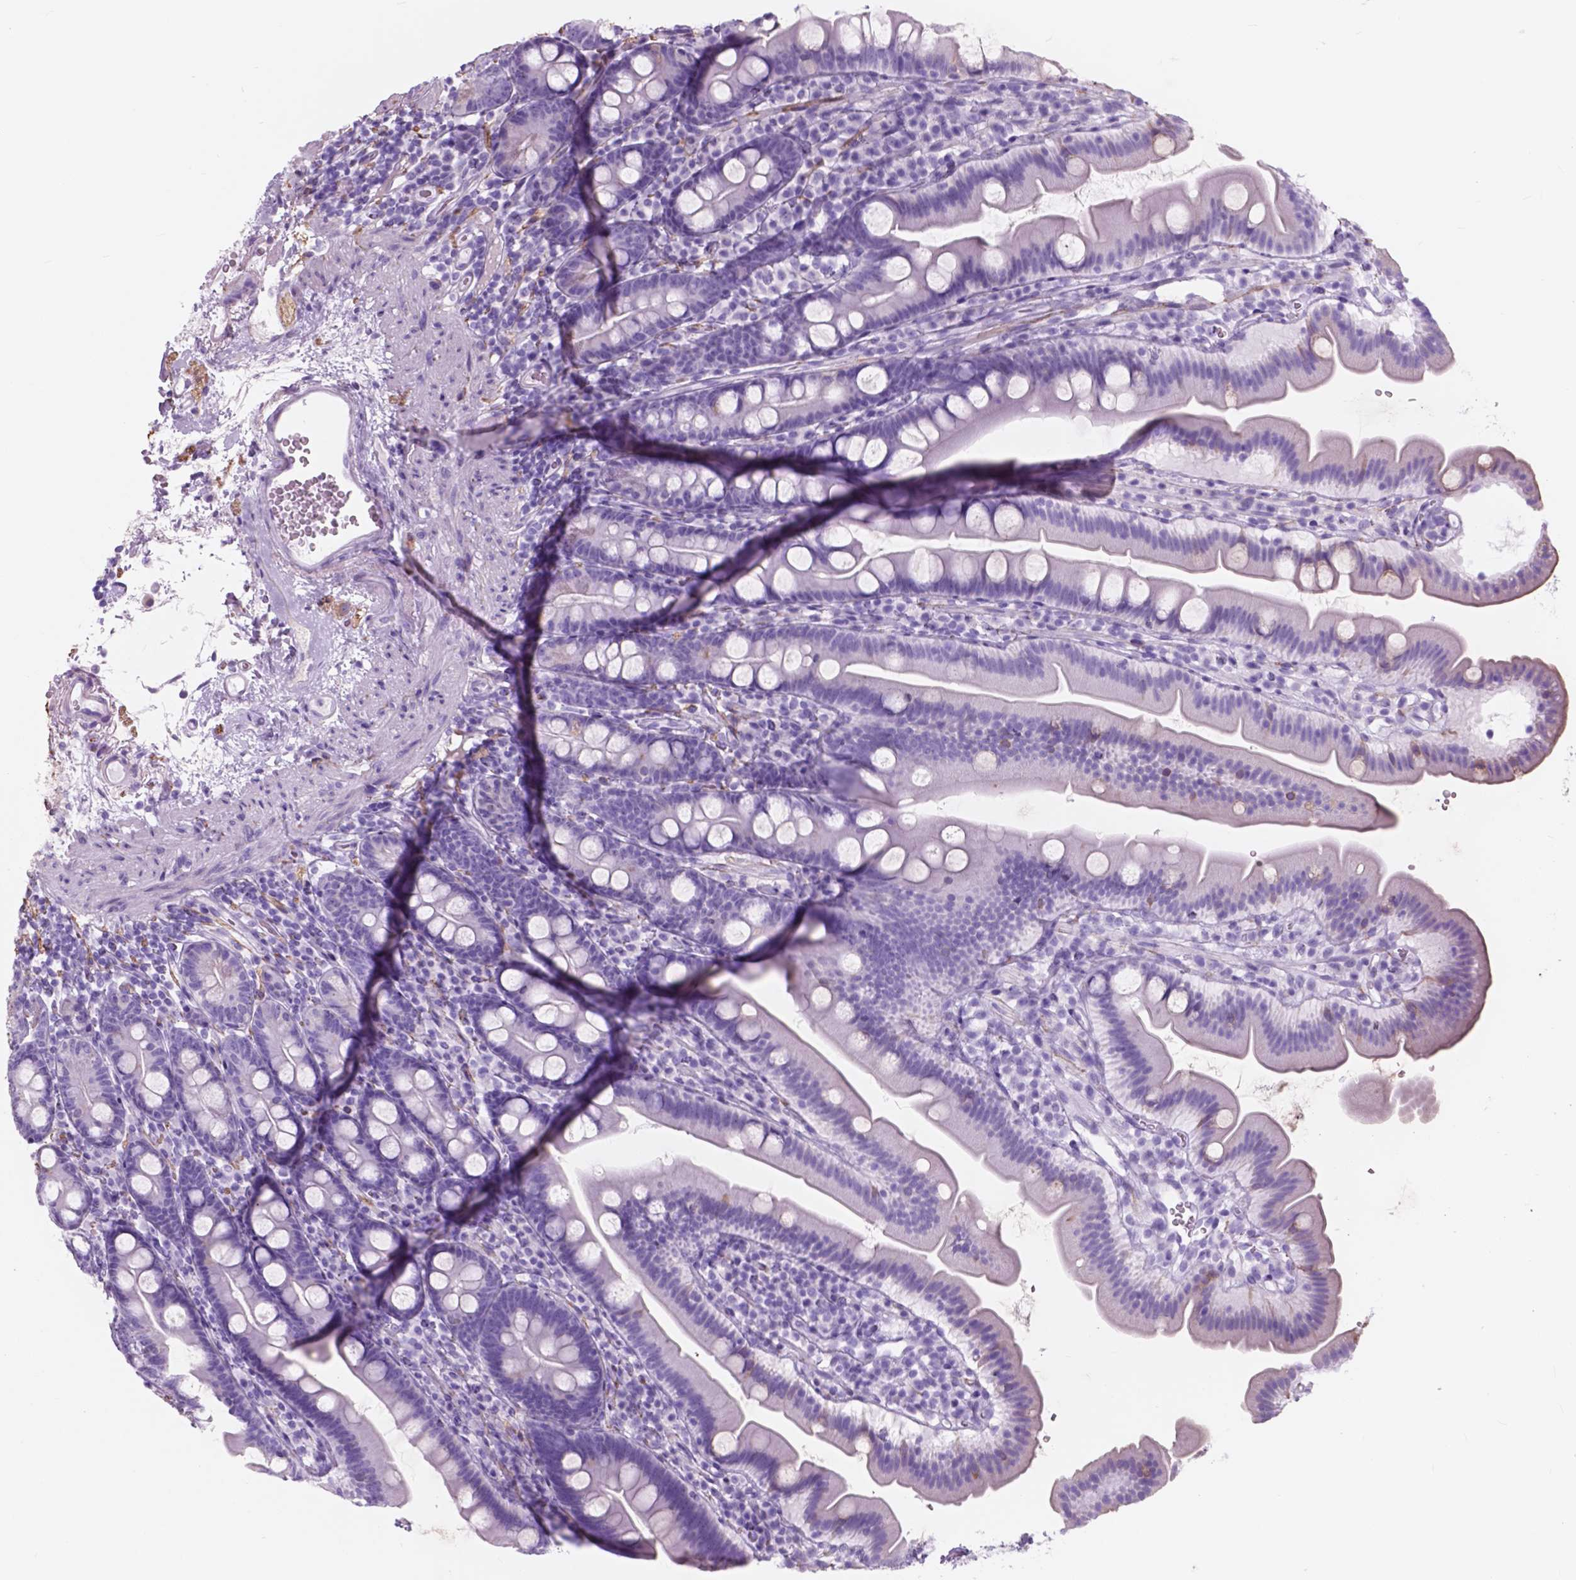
{"staining": {"intensity": "negative", "quantity": "none", "location": "none"}, "tissue": "duodenum", "cell_type": "Glandular cells", "image_type": "normal", "snomed": [{"axis": "morphology", "description": "Normal tissue, NOS"}, {"axis": "topography", "description": "Duodenum"}], "caption": "Immunohistochemical staining of normal duodenum exhibits no significant positivity in glandular cells.", "gene": "FXYD2", "patient": {"sex": "female", "age": 67}}